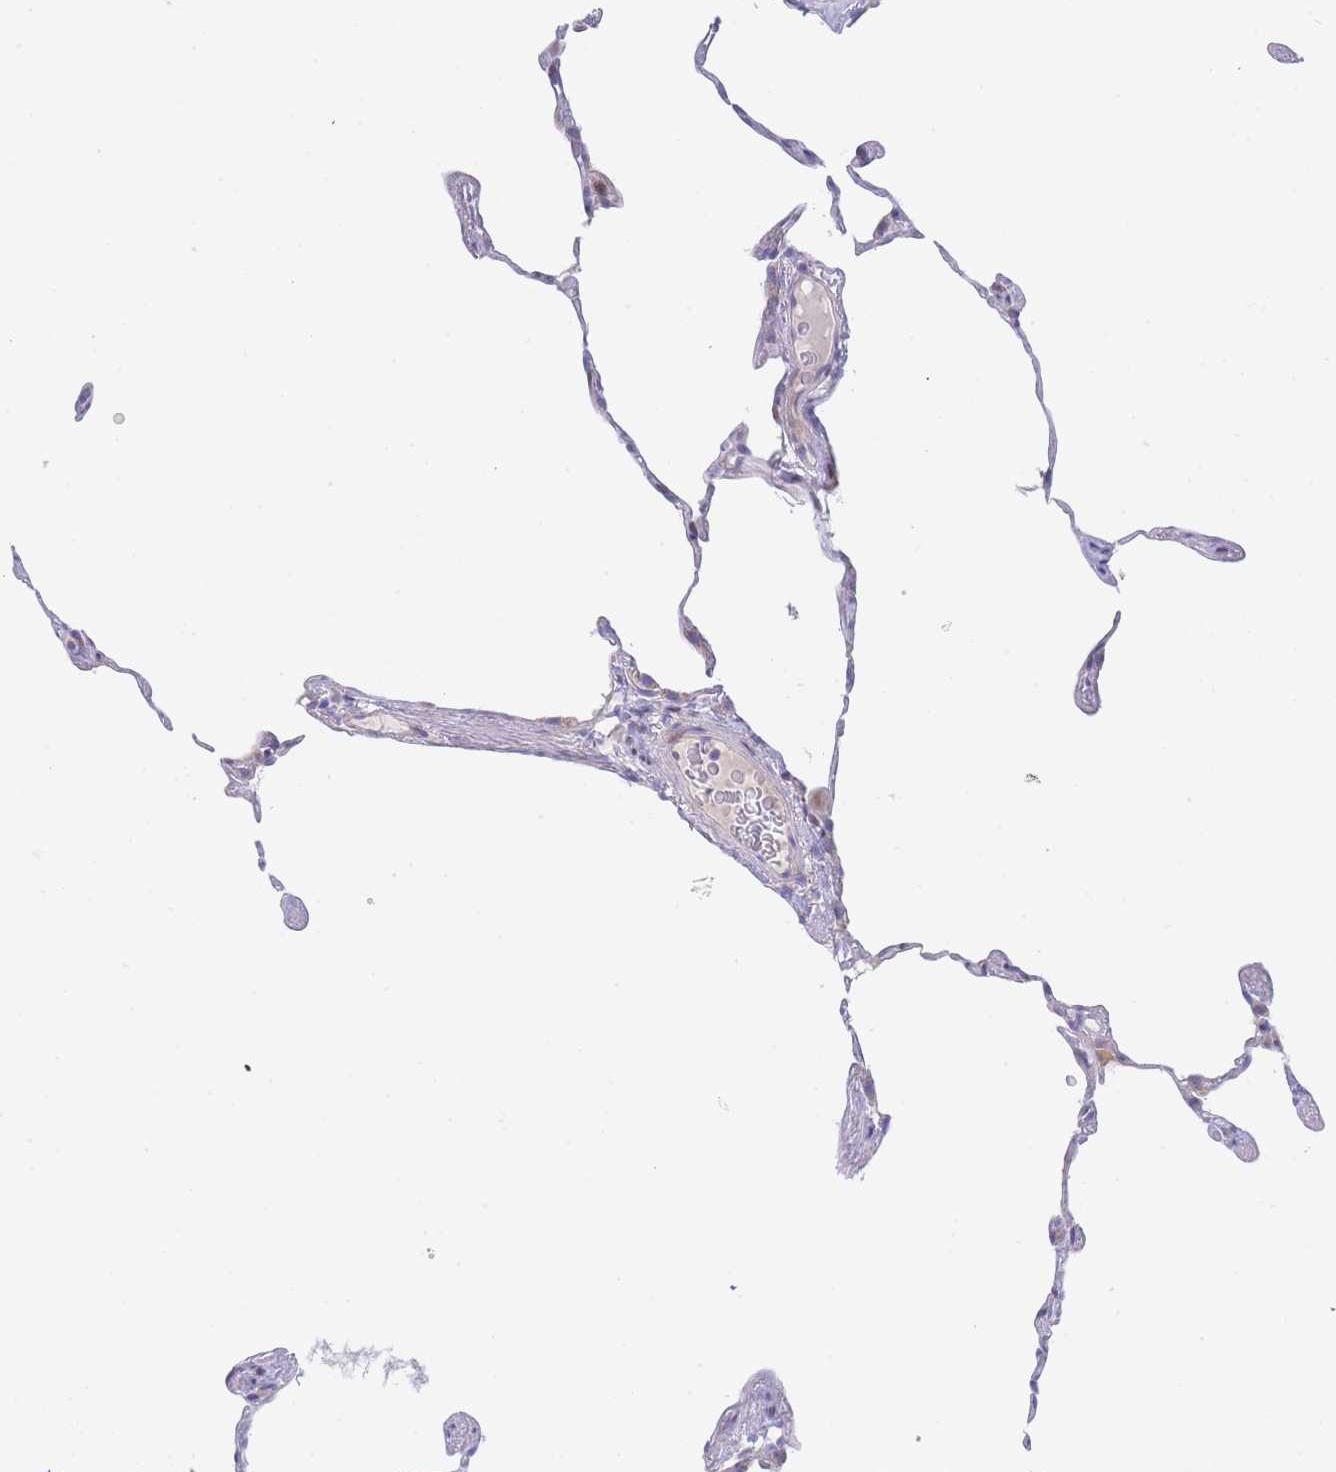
{"staining": {"intensity": "negative", "quantity": "none", "location": "none"}, "tissue": "lung", "cell_type": "Alveolar cells", "image_type": "normal", "snomed": [{"axis": "morphology", "description": "Normal tissue, NOS"}, {"axis": "topography", "description": "Lung"}], "caption": "Immunohistochemistry of unremarkable lung displays no staining in alveolar cells. The staining is performed using DAB brown chromogen with nuclei counter-stained in using hematoxylin.", "gene": "GPAM", "patient": {"sex": "female", "age": 57}}